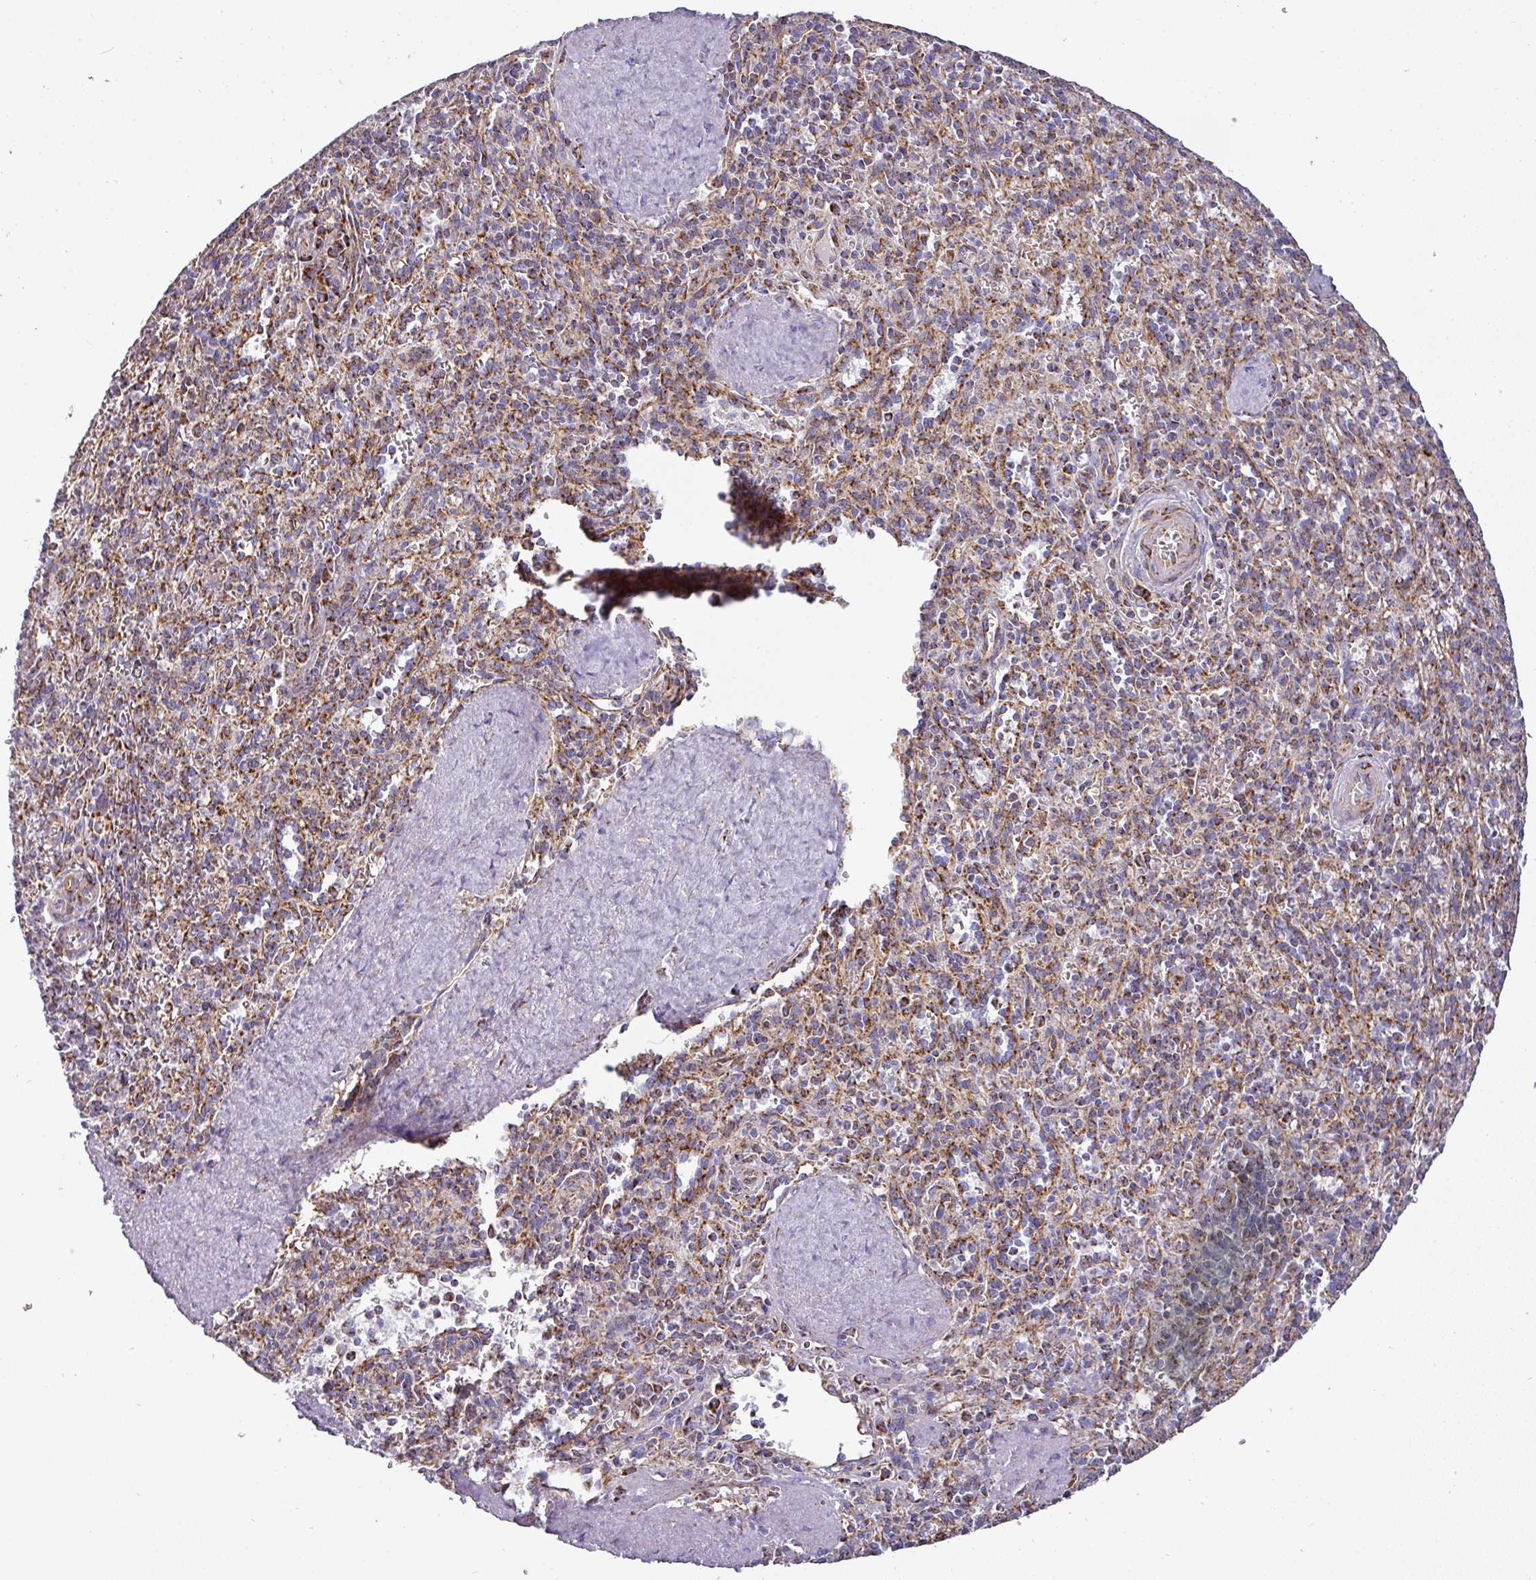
{"staining": {"intensity": "strong", "quantity": "<25%", "location": "cytoplasmic/membranous"}, "tissue": "spleen", "cell_type": "Cells in red pulp", "image_type": "normal", "snomed": [{"axis": "morphology", "description": "Normal tissue, NOS"}, {"axis": "topography", "description": "Spleen"}], "caption": "A photomicrograph showing strong cytoplasmic/membranous expression in approximately <25% of cells in red pulp in unremarkable spleen, as visualized by brown immunohistochemical staining.", "gene": "UQCRFS1", "patient": {"sex": "female", "age": 70}}